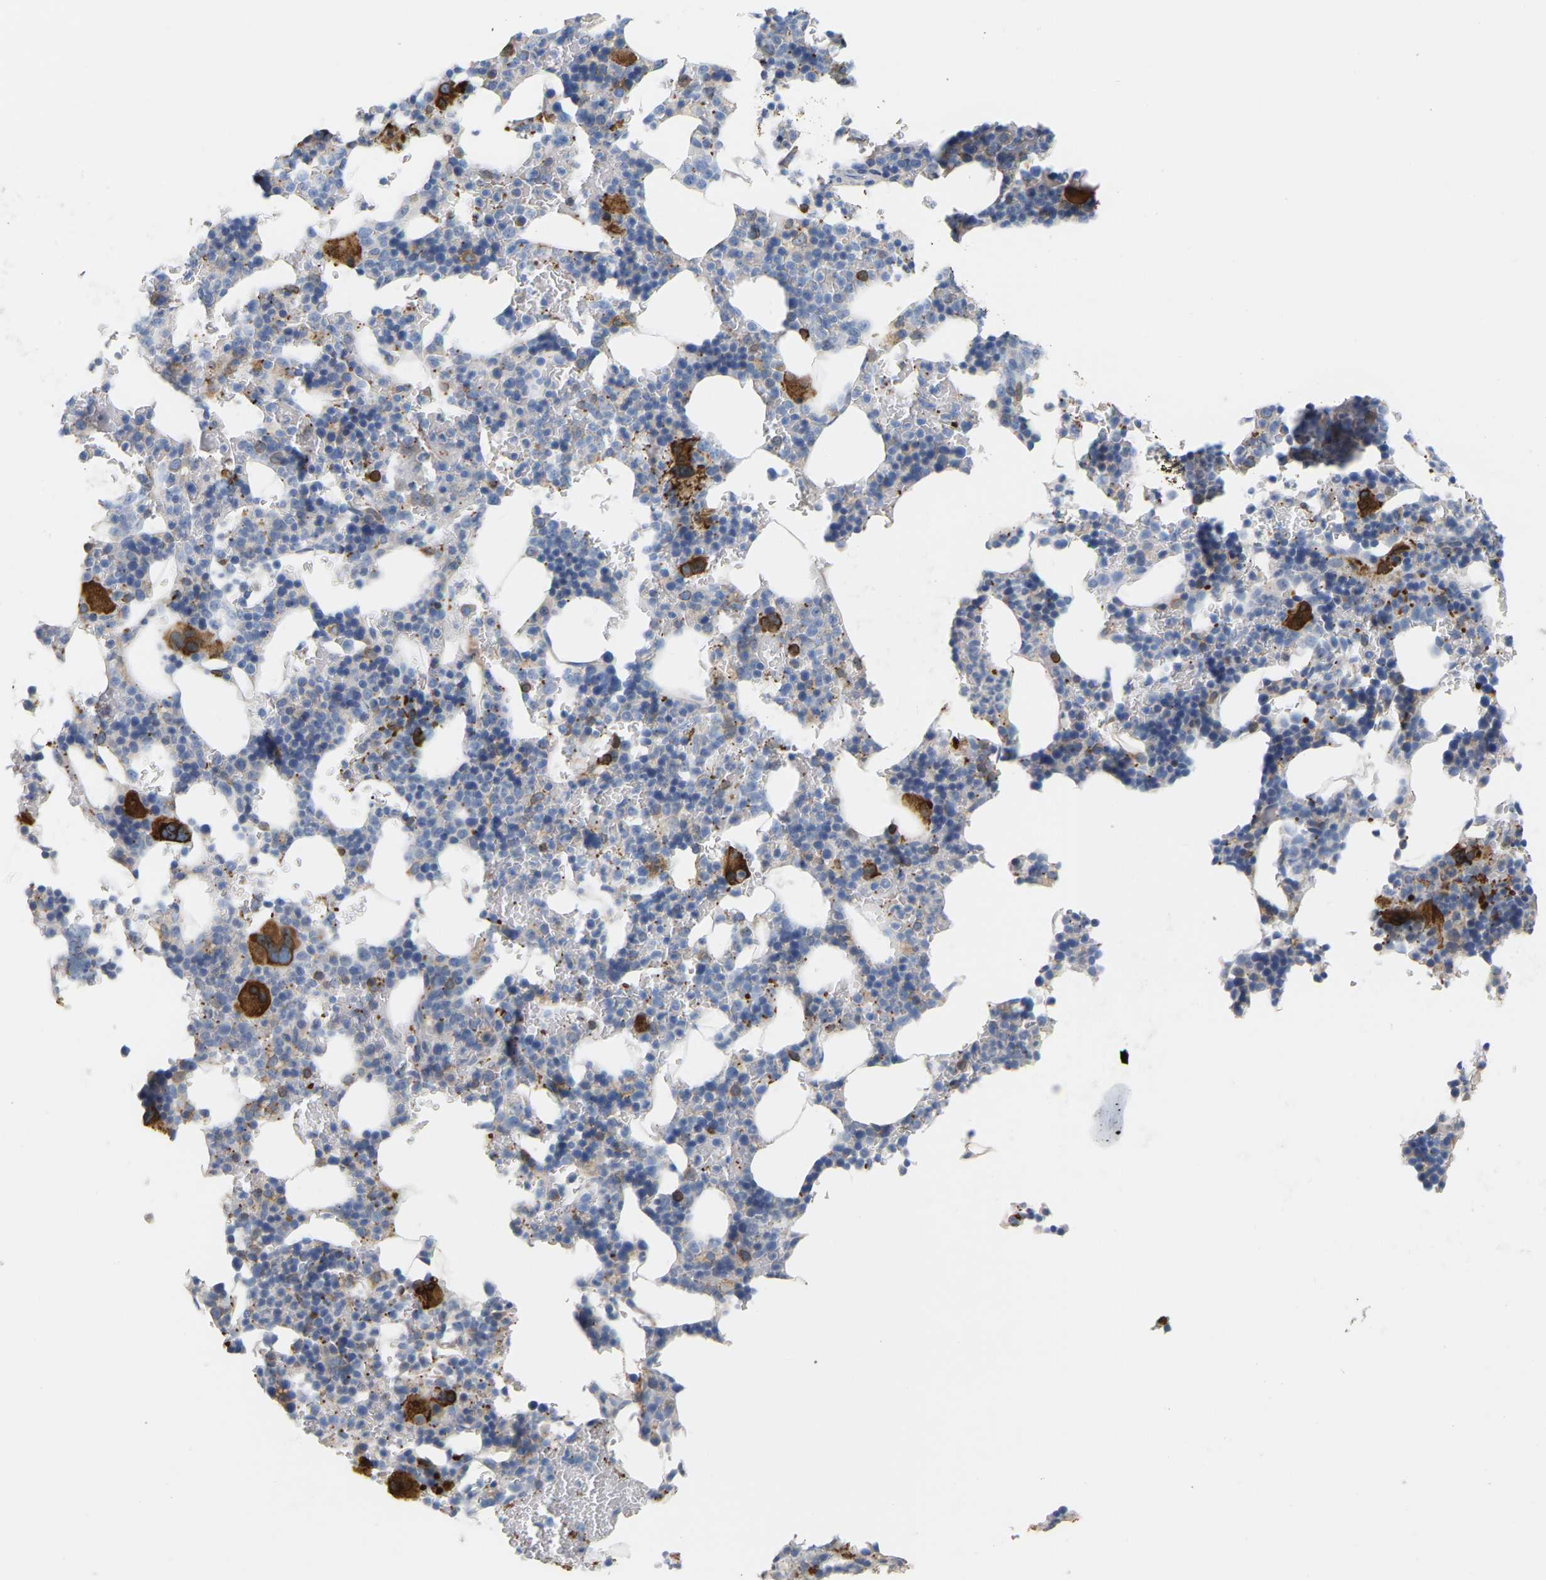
{"staining": {"intensity": "strong", "quantity": "<25%", "location": "cytoplasmic/membranous"}, "tissue": "bone marrow", "cell_type": "Hematopoietic cells", "image_type": "normal", "snomed": [{"axis": "morphology", "description": "Normal tissue, NOS"}, {"axis": "topography", "description": "Bone marrow"}], "caption": "Bone marrow stained with a brown dye demonstrates strong cytoplasmic/membranous positive positivity in approximately <25% of hematopoietic cells.", "gene": "PTGS1", "patient": {"sex": "female", "age": 81}}